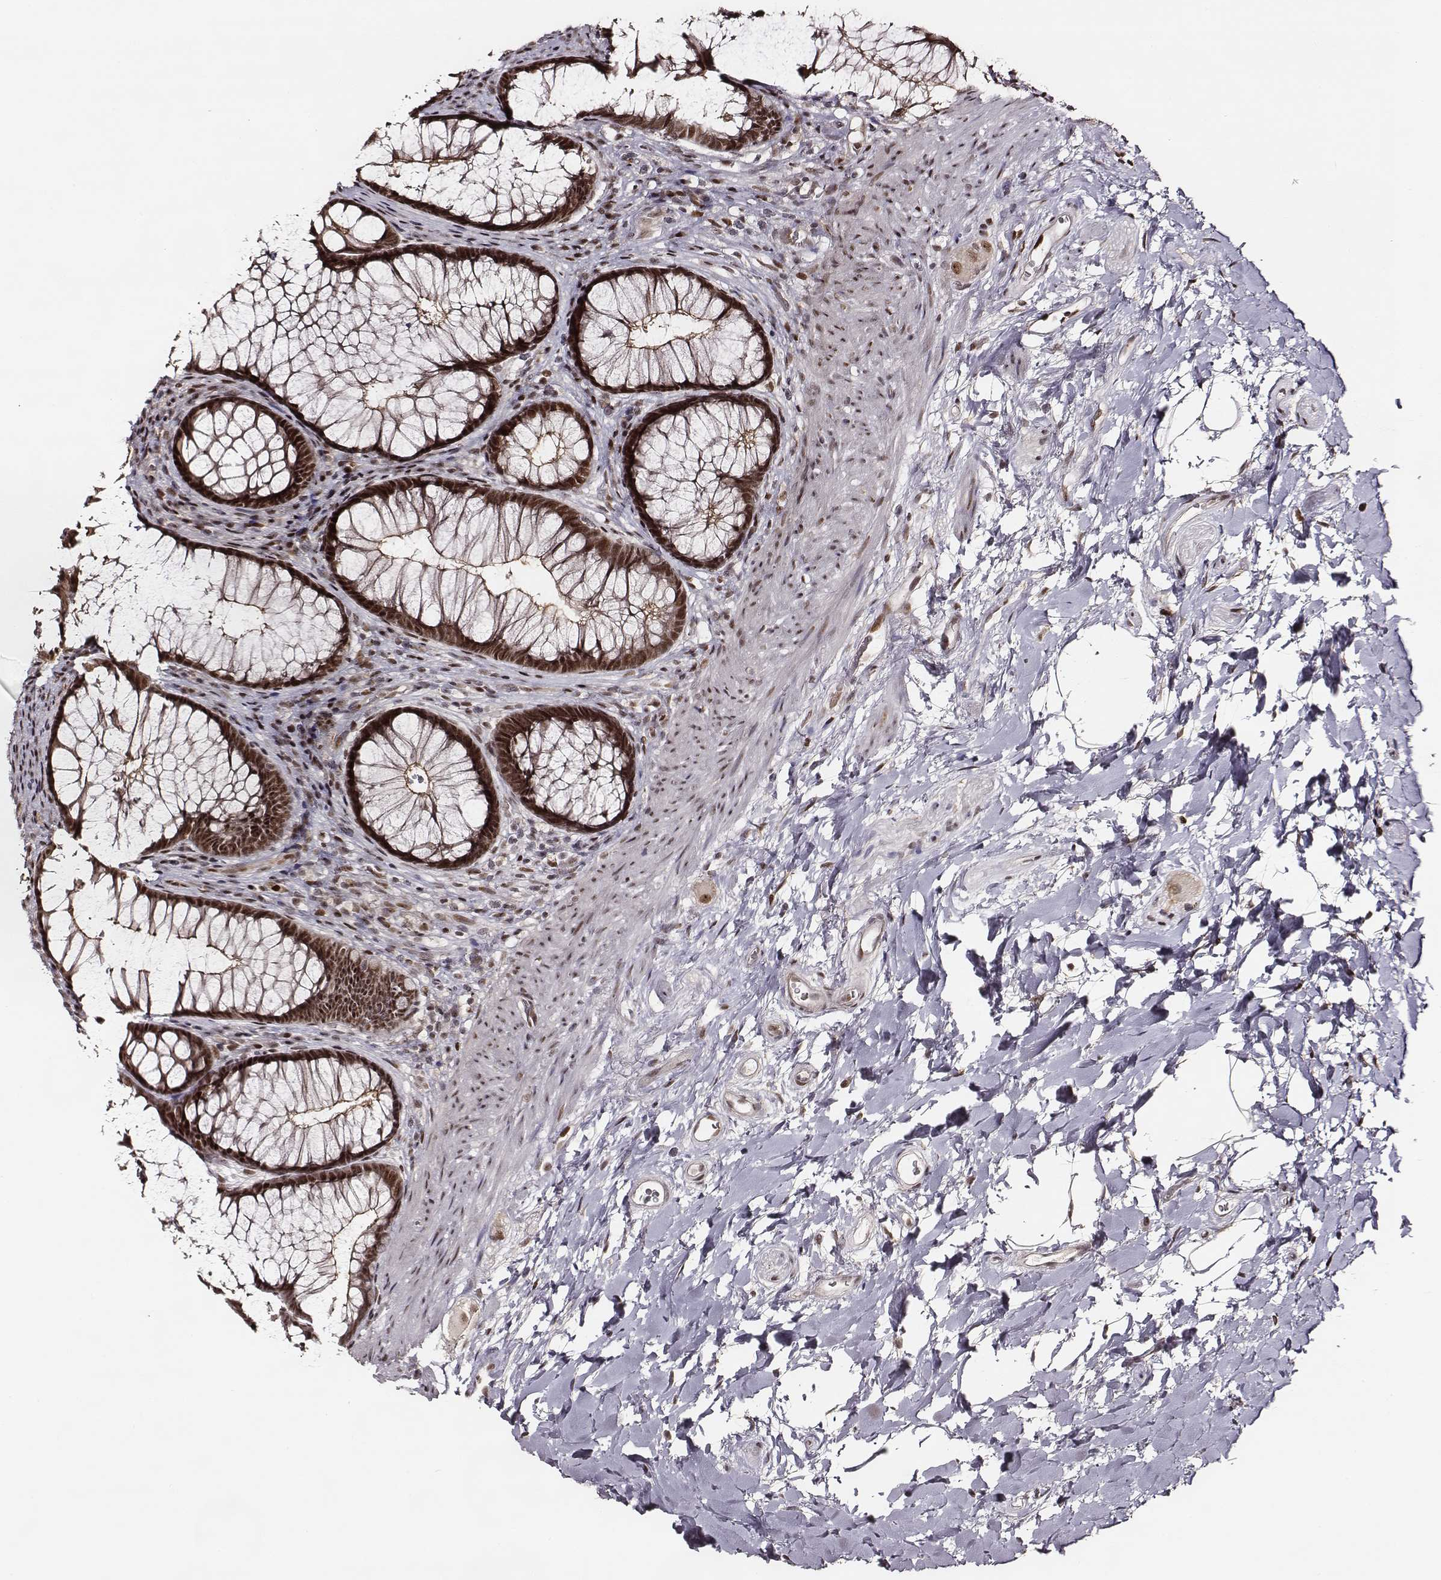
{"staining": {"intensity": "strong", "quantity": ">75%", "location": "nuclear"}, "tissue": "rectum", "cell_type": "Glandular cells", "image_type": "normal", "snomed": [{"axis": "morphology", "description": "Normal tissue, NOS"}, {"axis": "topography", "description": "Smooth muscle"}, {"axis": "topography", "description": "Rectum"}], "caption": "Protein staining reveals strong nuclear staining in about >75% of glandular cells in normal rectum. (Brightfield microscopy of DAB IHC at high magnification).", "gene": "PPARA", "patient": {"sex": "male", "age": 53}}